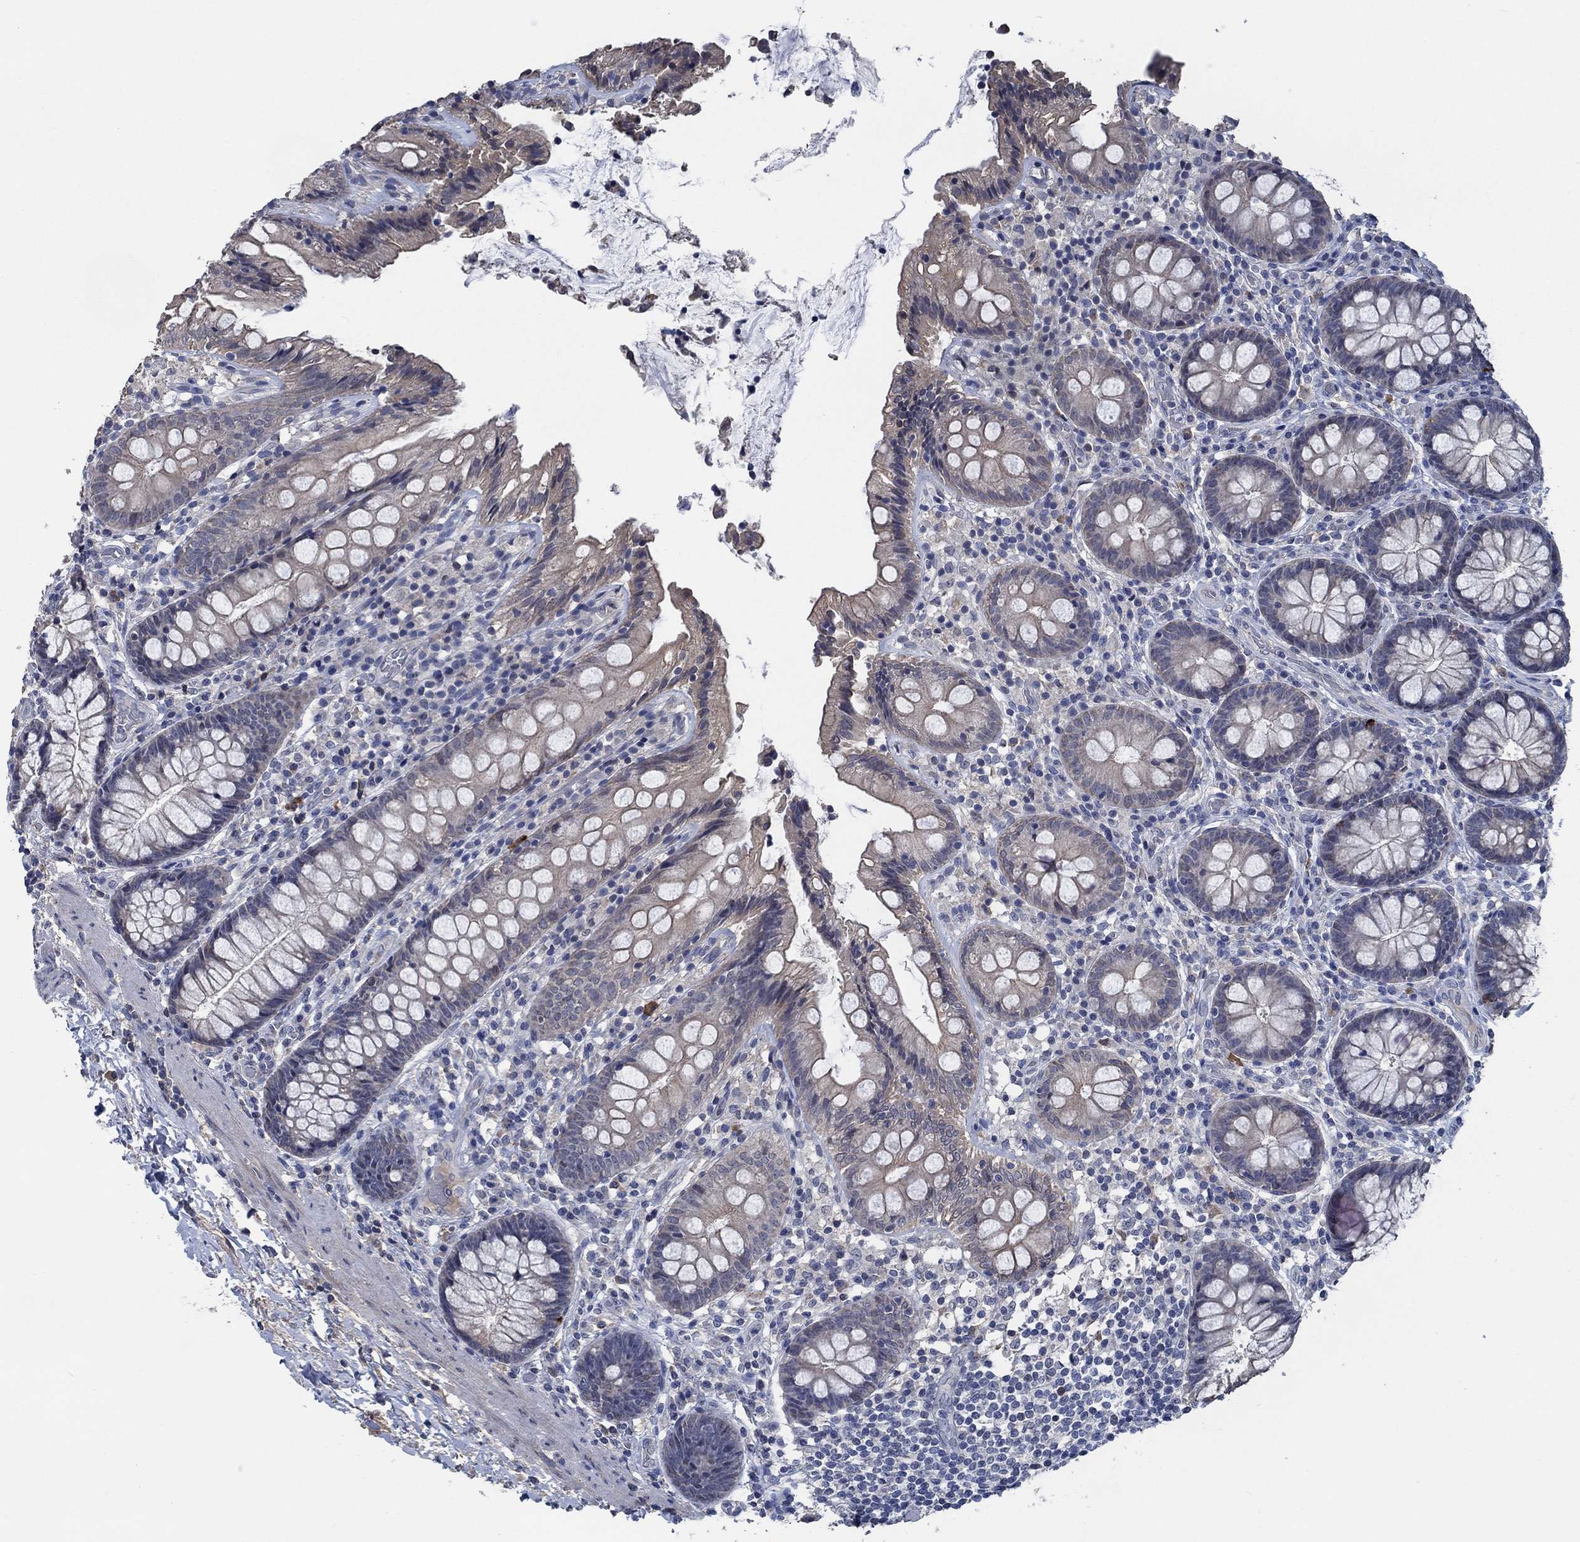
{"staining": {"intensity": "negative", "quantity": "none", "location": "none"}, "tissue": "colon", "cell_type": "Endothelial cells", "image_type": "normal", "snomed": [{"axis": "morphology", "description": "Normal tissue, NOS"}, {"axis": "topography", "description": "Colon"}], "caption": "An image of colon stained for a protein displays no brown staining in endothelial cells. (Stains: DAB immunohistochemistry with hematoxylin counter stain, Microscopy: brightfield microscopy at high magnification).", "gene": "OBSCN", "patient": {"sex": "female", "age": 86}}